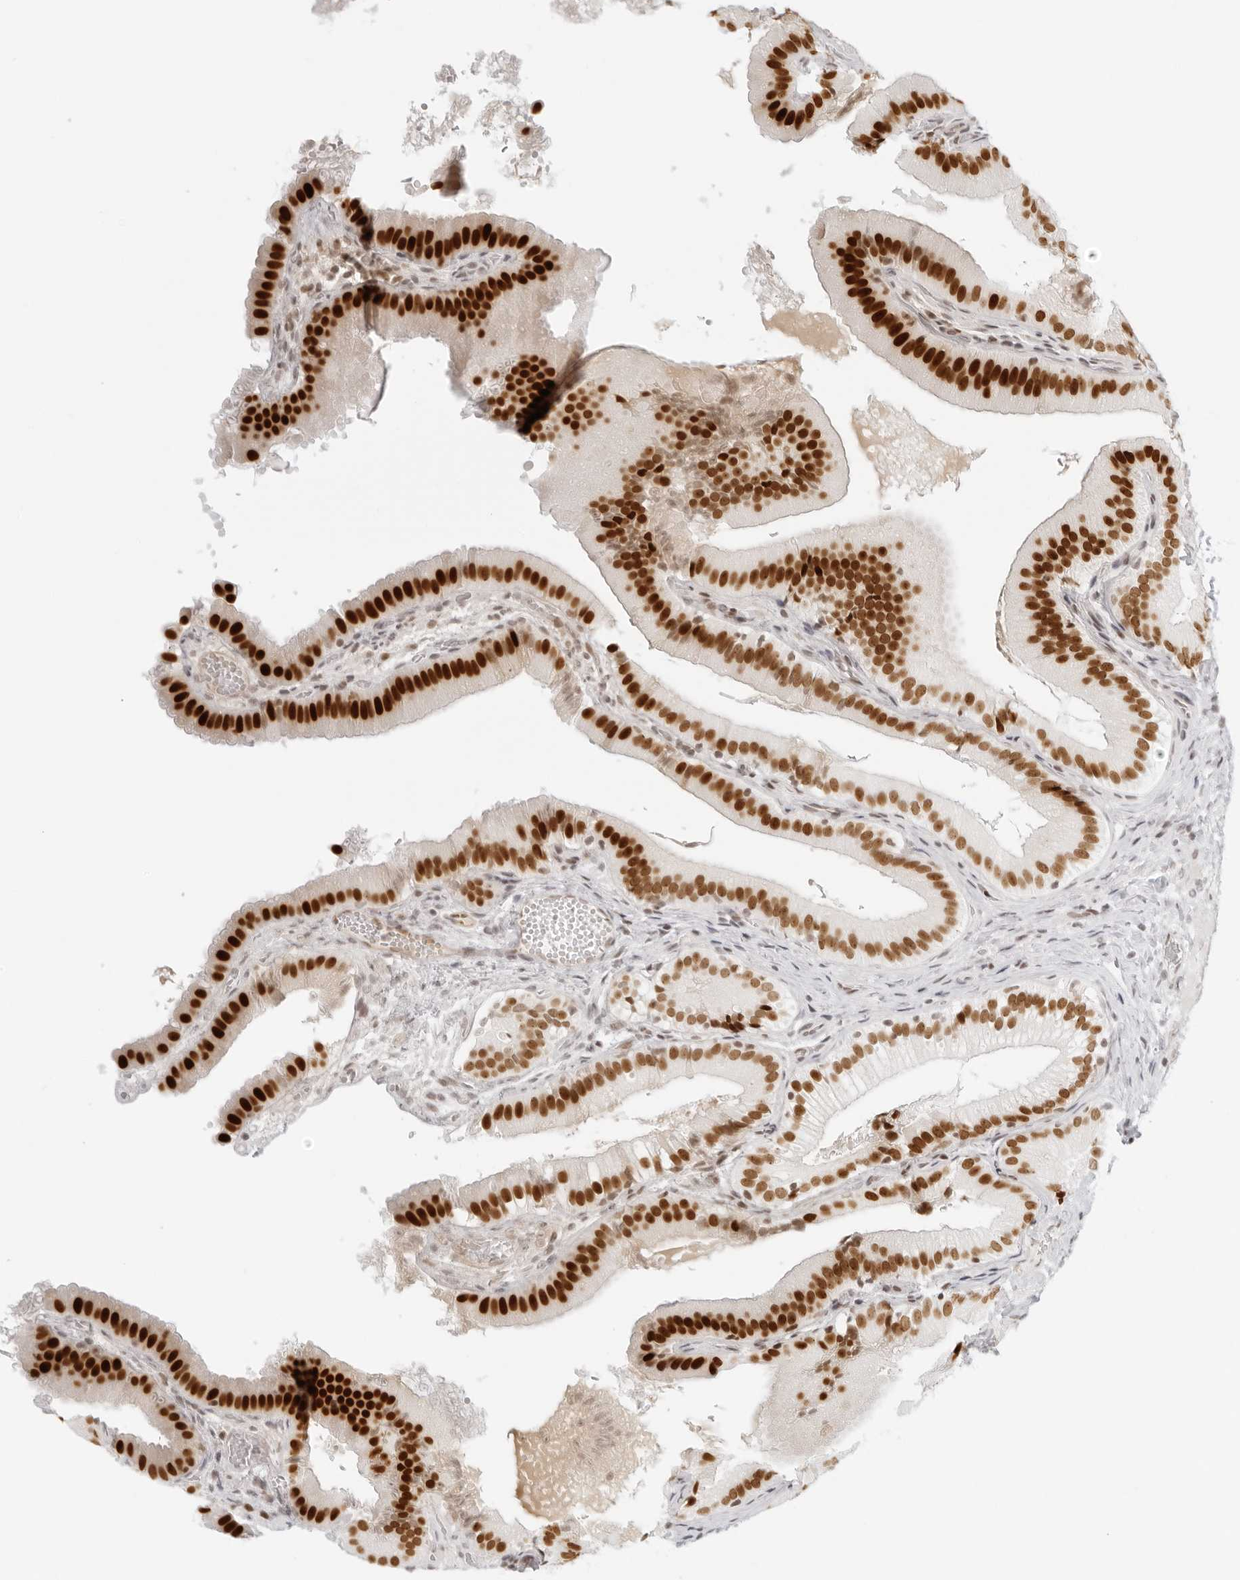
{"staining": {"intensity": "strong", "quantity": ">75%", "location": "nuclear"}, "tissue": "gallbladder", "cell_type": "Glandular cells", "image_type": "normal", "snomed": [{"axis": "morphology", "description": "Normal tissue, NOS"}, {"axis": "topography", "description": "Gallbladder"}], "caption": "Glandular cells display high levels of strong nuclear staining in about >75% of cells in benign gallbladder.", "gene": "RCC1", "patient": {"sex": "female", "age": 30}}